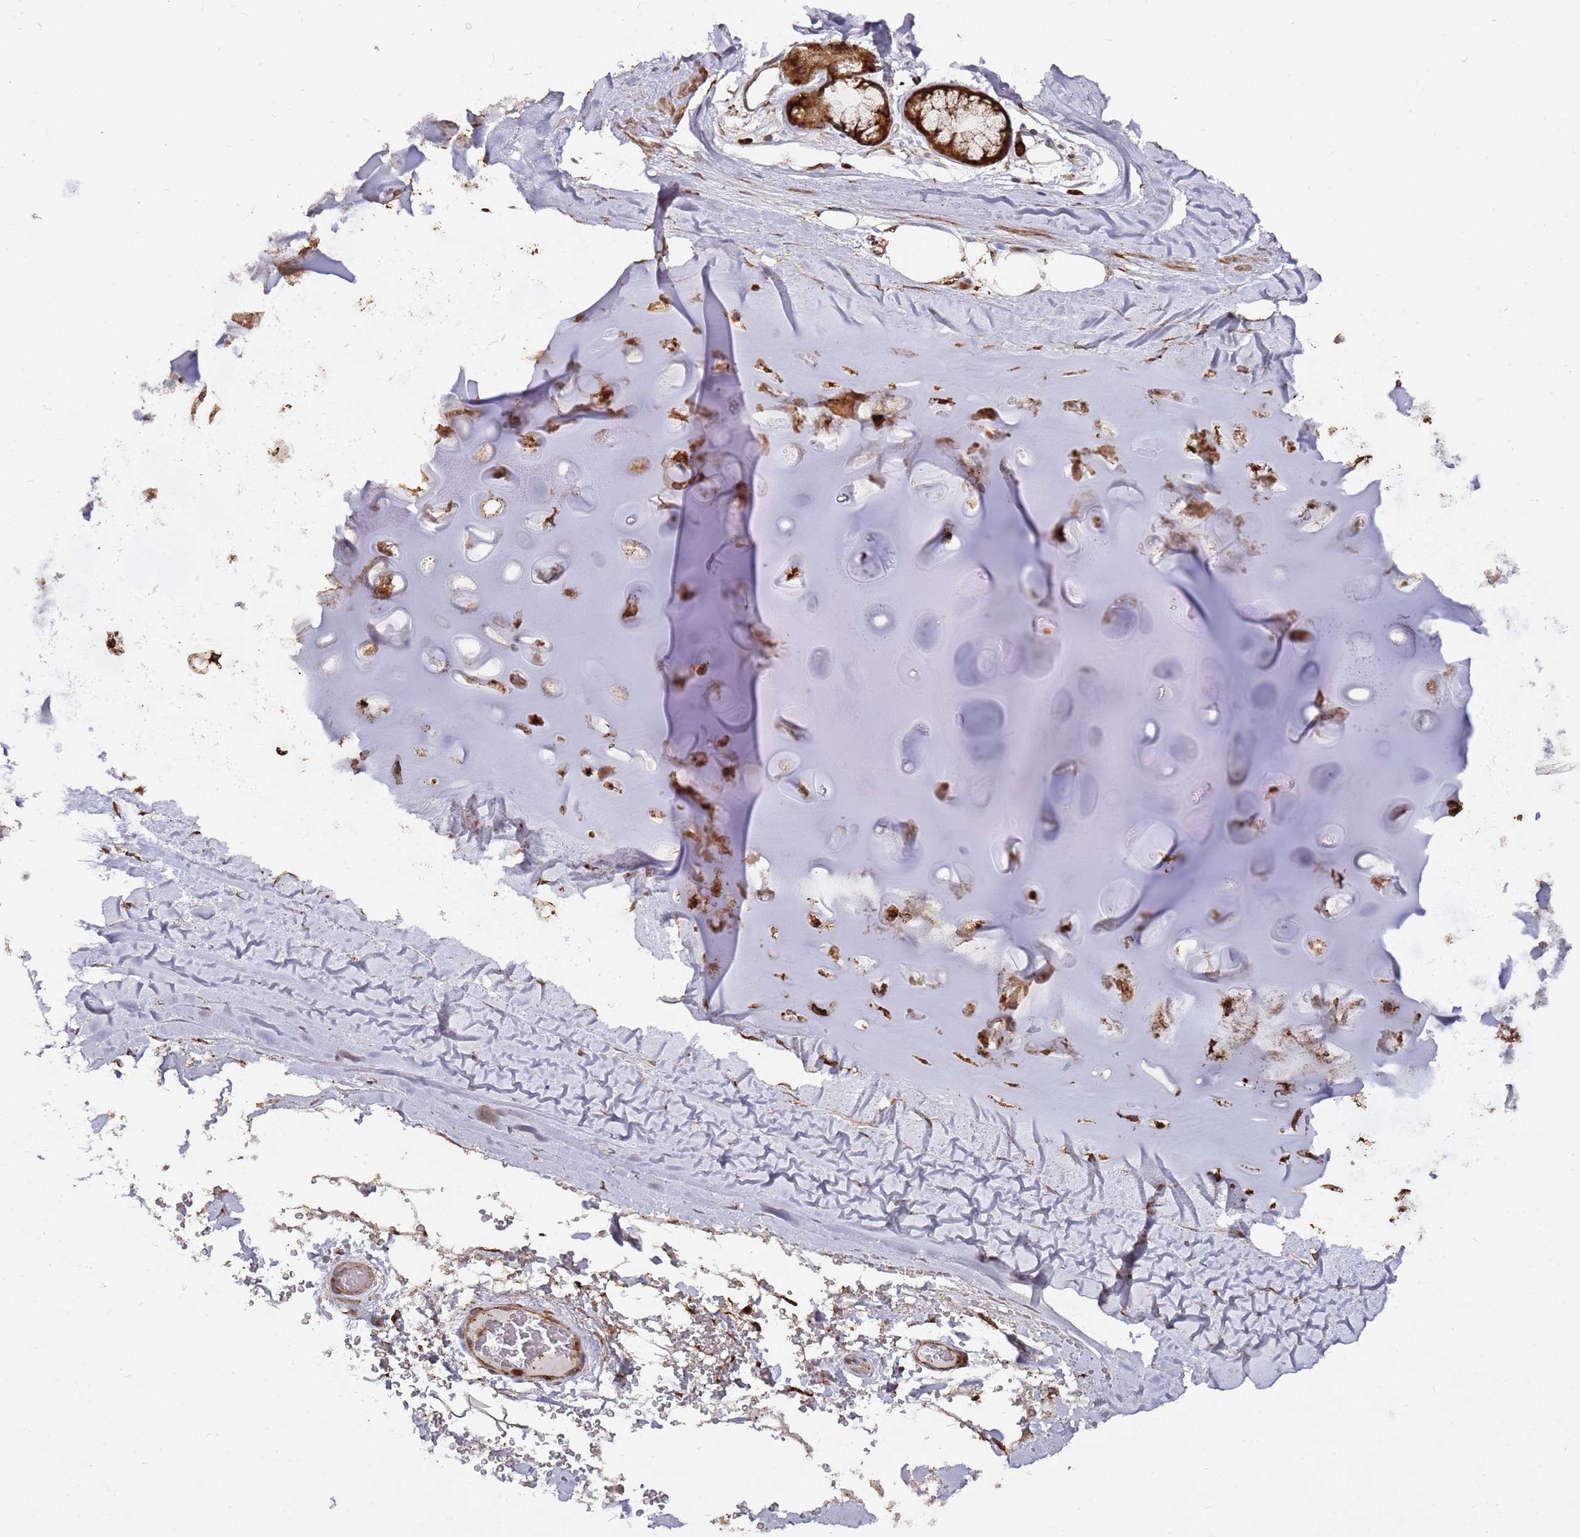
{"staining": {"intensity": "strong", "quantity": ">75%", "location": "nuclear"}, "tissue": "adipose tissue", "cell_type": "Adipocytes", "image_type": "normal", "snomed": [{"axis": "morphology", "description": "Normal tissue, NOS"}, {"axis": "morphology", "description": "Squamous cell carcinoma, NOS"}, {"axis": "topography", "description": "Lymph node"}, {"axis": "topography", "description": "Bronchus"}, {"axis": "topography", "description": "Lung"}], "caption": "Immunohistochemistry image of benign adipose tissue stained for a protein (brown), which exhibits high levels of strong nuclear staining in approximately >75% of adipocytes.", "gene": "LACC1", "patient": {"sex": "male", "age": 66}}